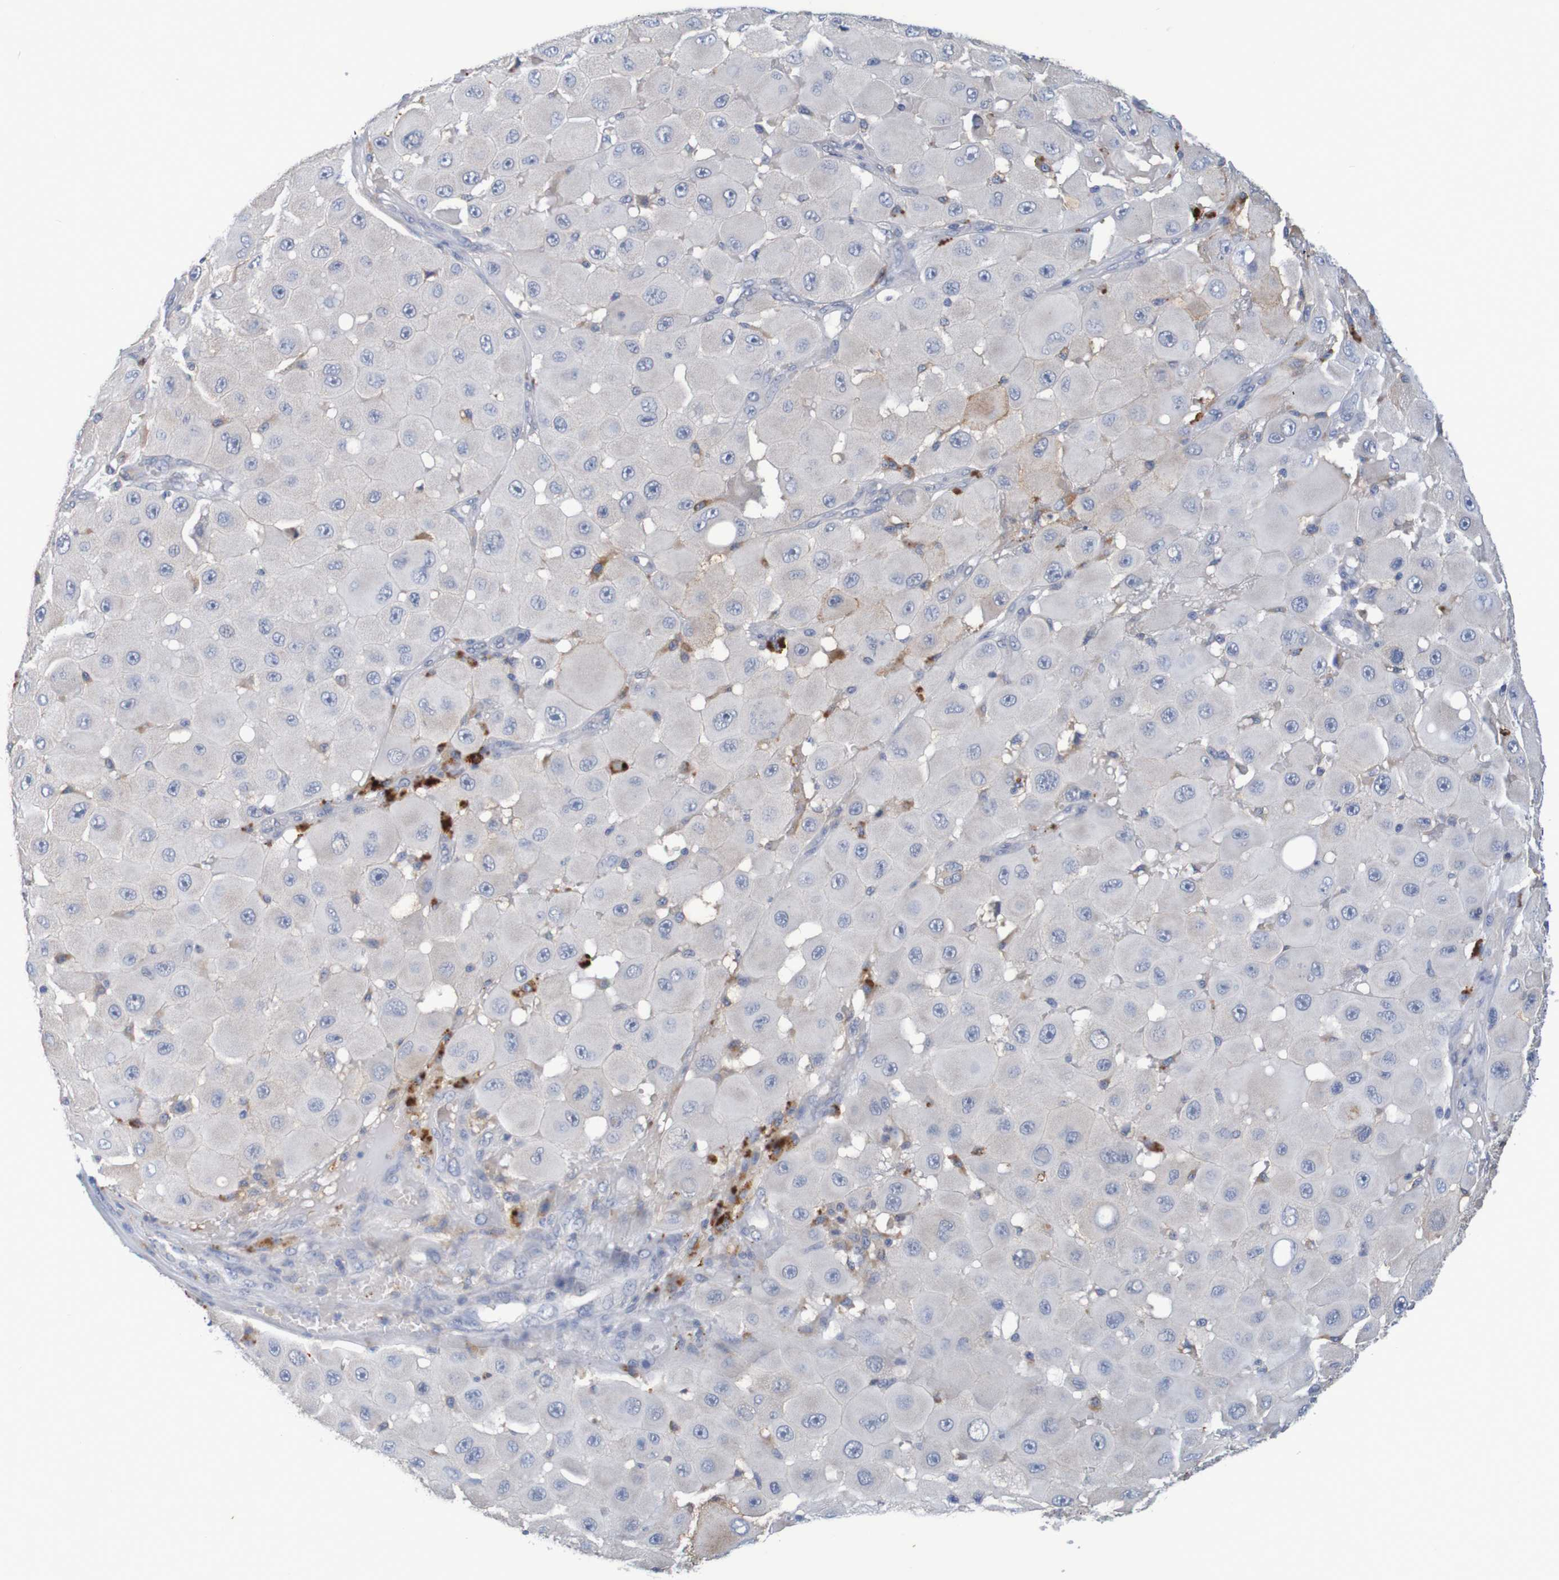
{"staining": {"intensity": "weak", "quantity": "<25%", "location": "cytoplasmic/membranous"}, "tissue": "melanoma", "cell_type": "Tumor cells", "image_type": "cancer", "snomed": [{"axis": "morphology", "description": "Malignant melanoma, NOS"}, {"axis": "topography", "description": "Skin"}], "caption": "This is an IHC image of human melanoma. There is no positivity in tumor cells.", "gene": "LTA", "patient": {"sex": "female", "age": 81}}